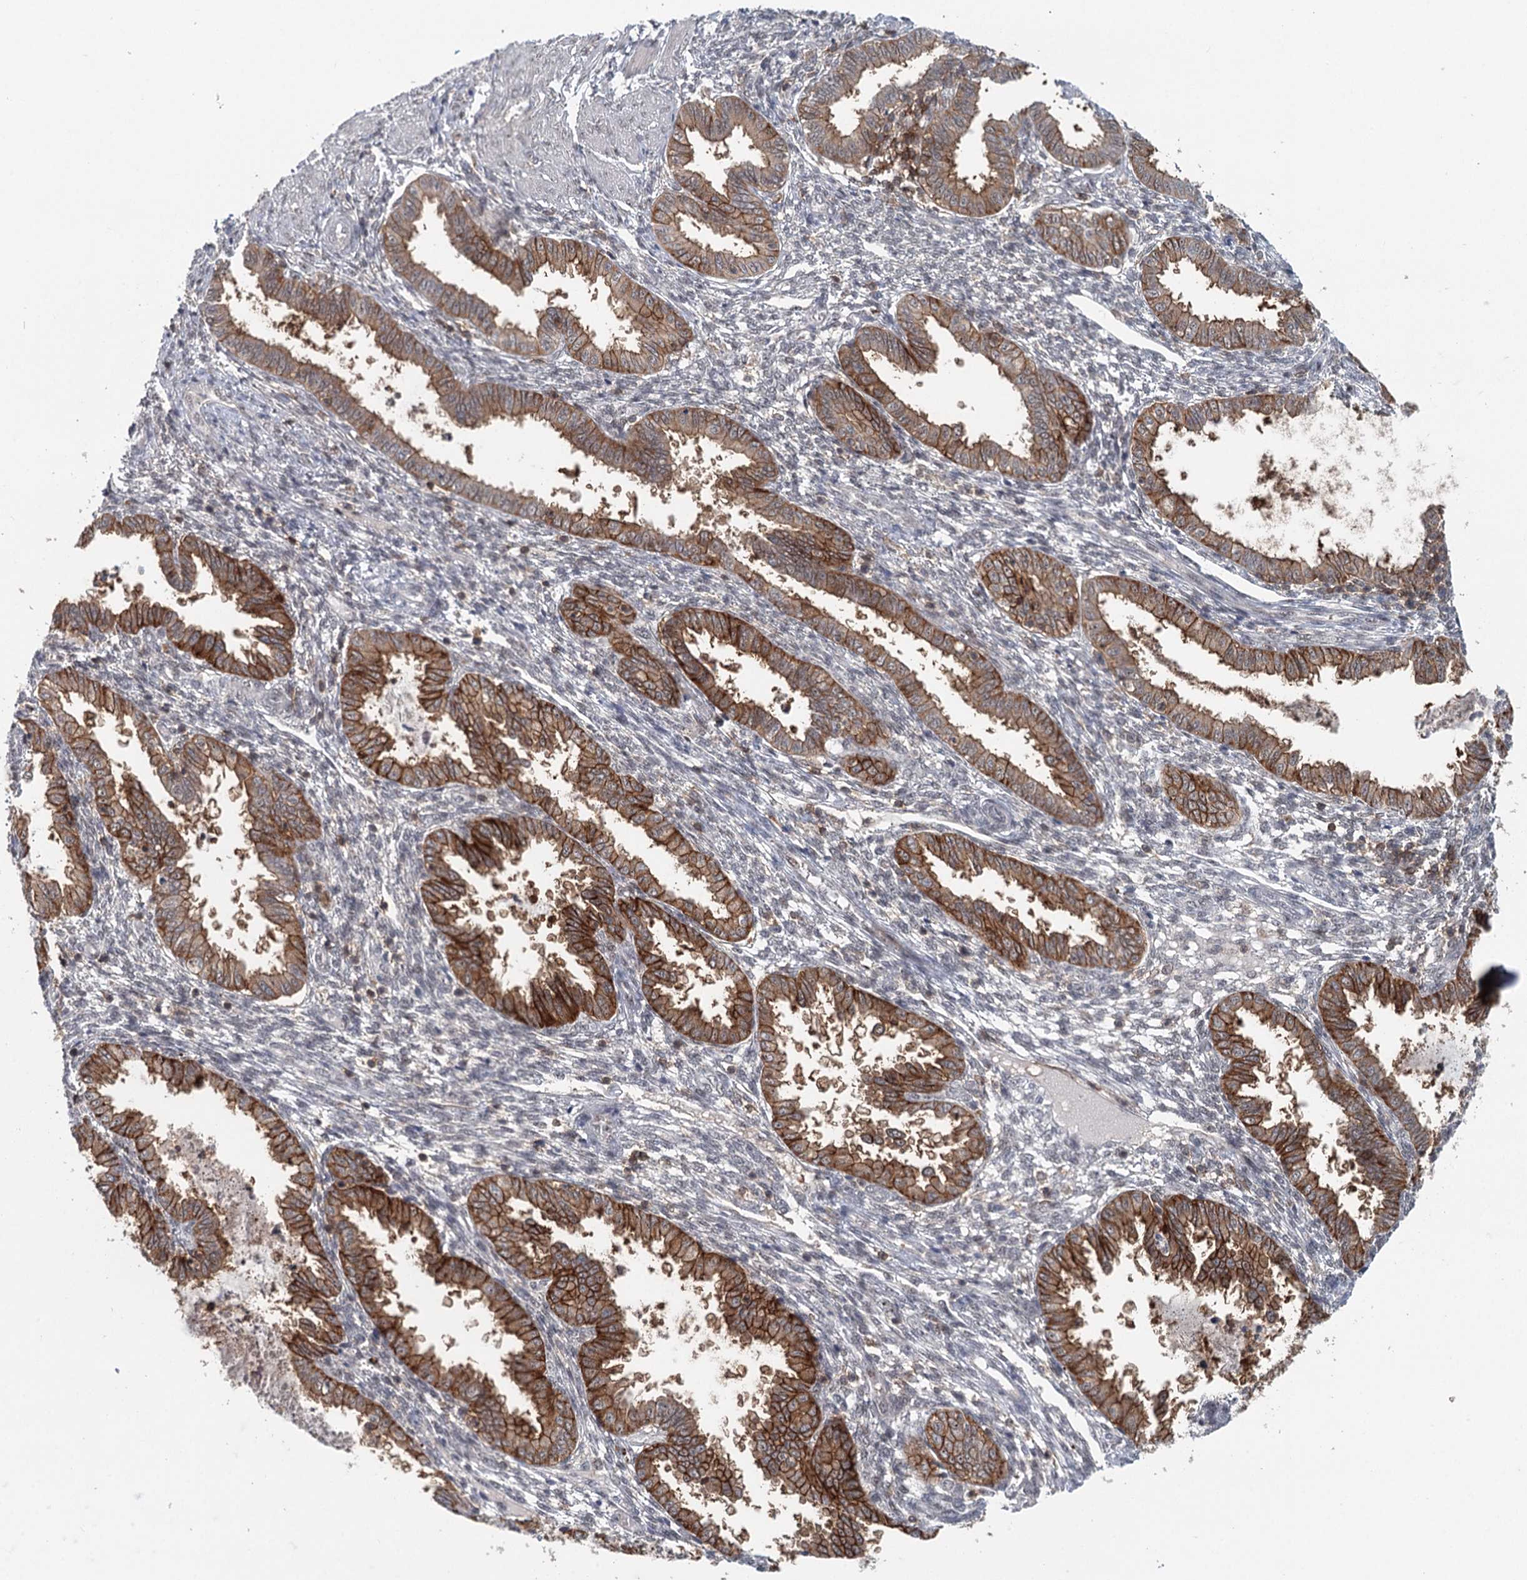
{"staining": {"intensity": "negative", "quantity": "none", "location": "none"}, "tissue": "endometrium", "cell_type": "Cells in endometrial stroma", "image_type": "normal", "snomed": [{"axis": "morphology", "description": "Normal tissue, NOS"}, {"axis": "topography", "description": "Endometrium"}], "caption": "Immunohistochemistry of unremarkable endometrium exhibits no staining in cells in endometrial stroma. (Stains: DAB (3,3'-diaminobenzidine) immunohistochemistry (IHC) with hematoxylin counter stain, Microscopy: brightfield microscopy at high magnification).", "gene": "CDC42SE2", "patient": {"sex": "female", "age": 33}}